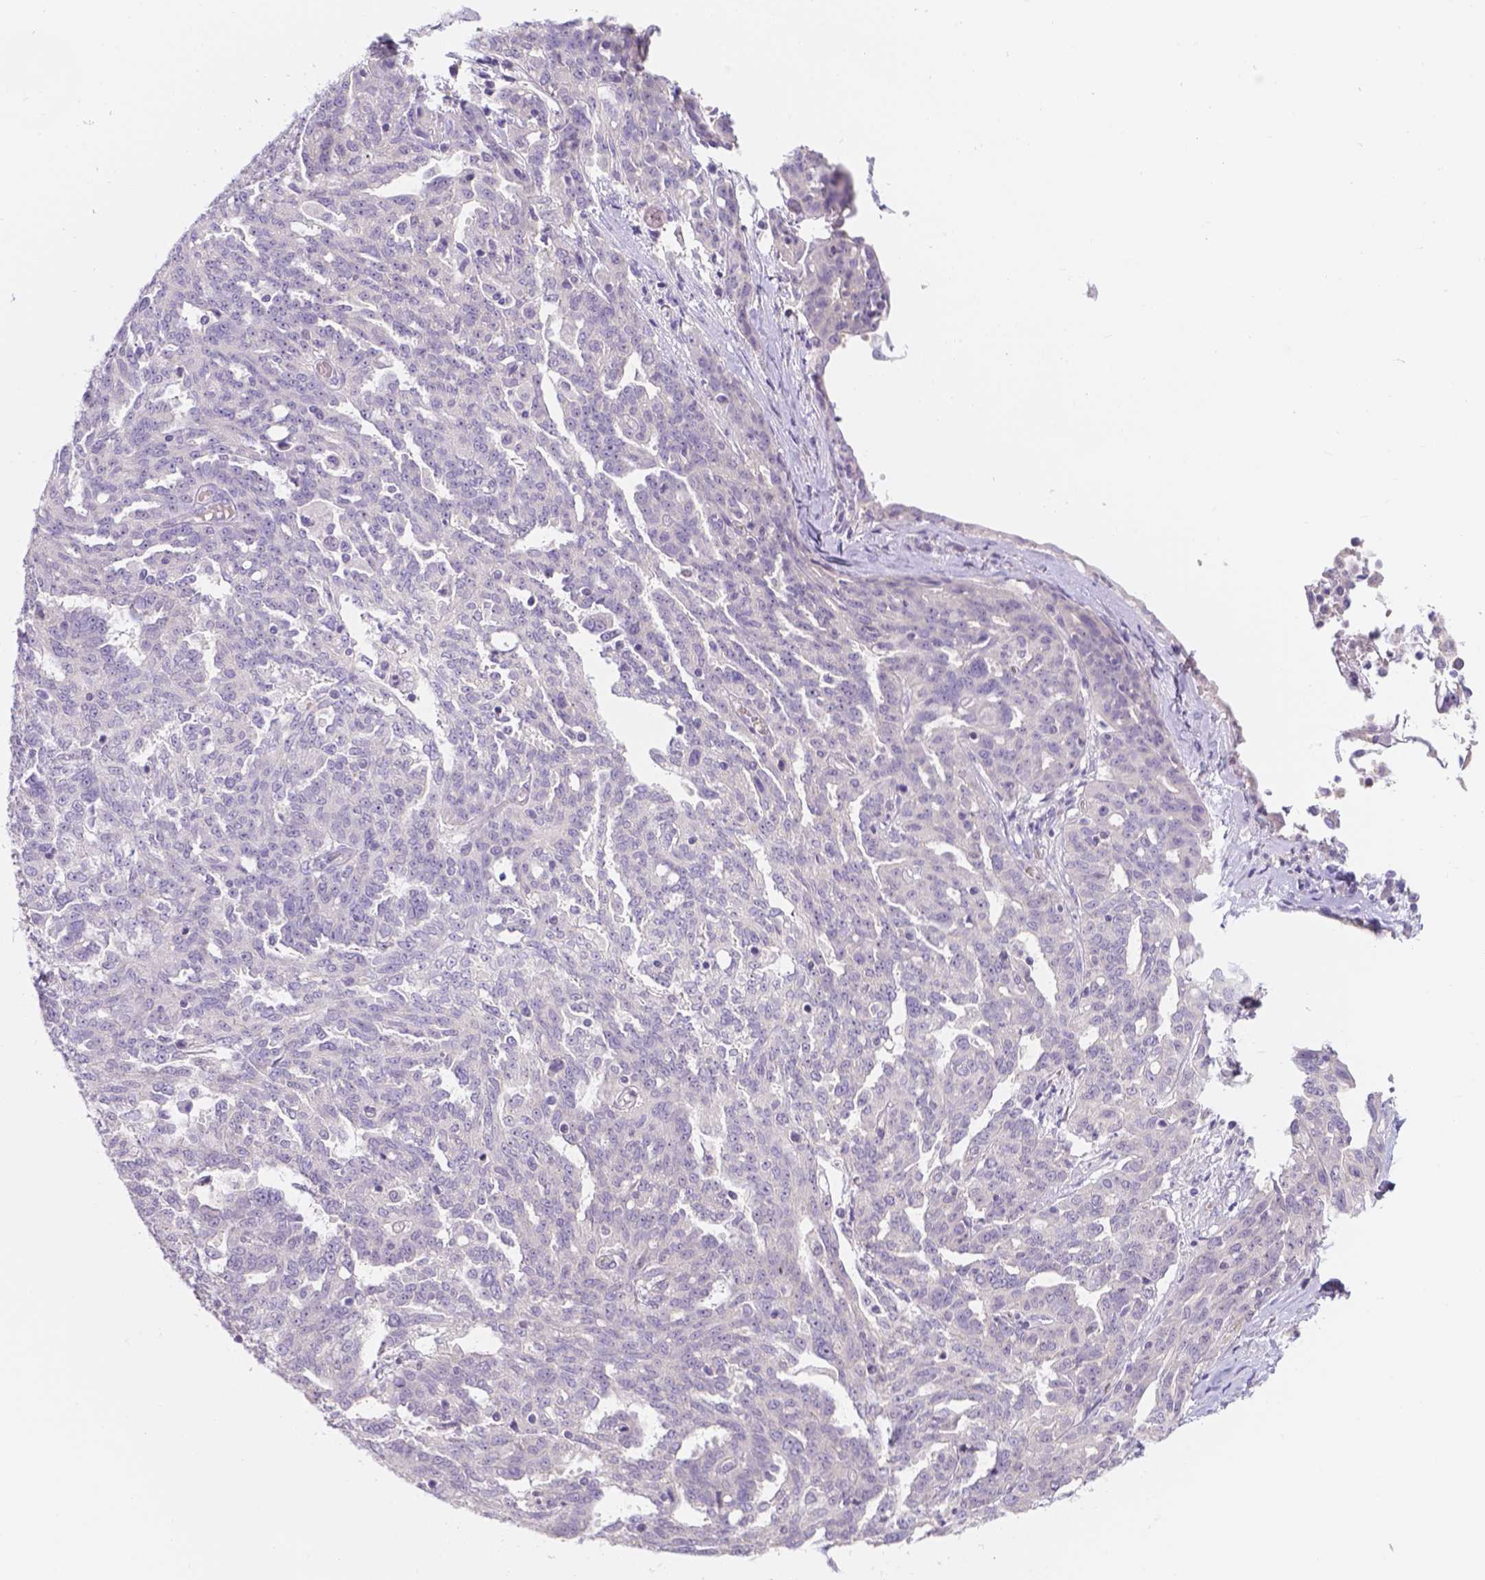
{"staining": {"intensity": "negative", "quantity": "none", "location": "none"}, "tissue": "ovarian cancer", "cell_type": "Tumor cells", "image_type": "cancer", "snomed": [{"axis": "morphology", "description": "Cystadenocarcinoma, serous, NOS"}, {"axis": "topography", "description": "Ovary"}], "caption": "Immunohistochemical staining of serous cystadenocarcinoma (ovarian) exhibits no significant positivity in tumor cells.", "gene": "CD96", "patient": {"sex": "female", "age": 67}}